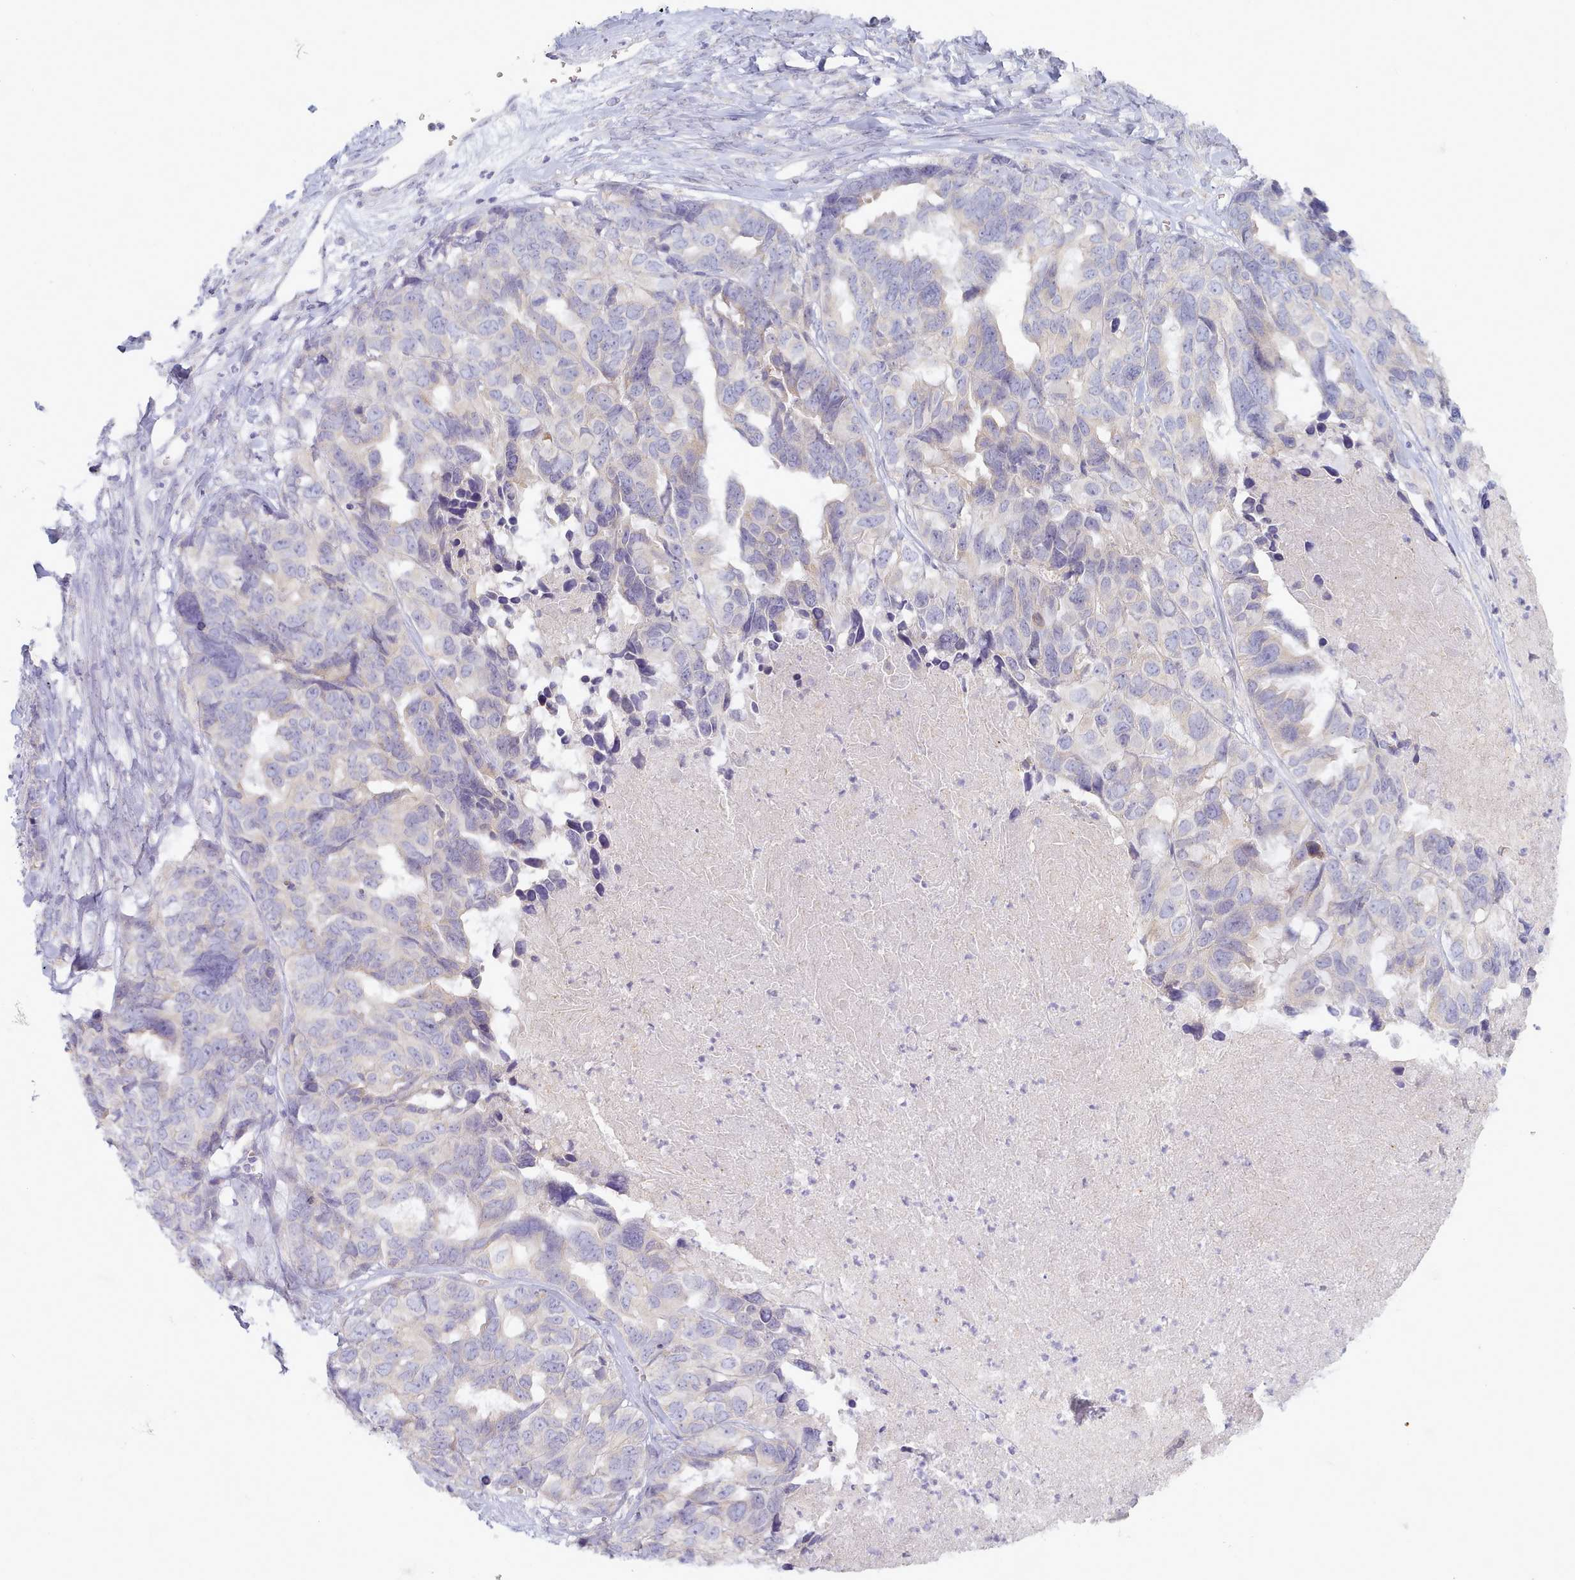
{"staining": {"intensity": "negative", "quantity": "none", "location": "none"}, "tissue": "ovarian cancer", "cell_type": "Tumor cells", "image_type": "cancer", "snomed": [{"axis": "morphology", "description": "Cystadenocarcinoma, serous, NOS"}, {"axis": "topography", "description": "Ovary"}], "caption": "High power microscopy histopathology image of an immunohistochemistry (IHC) photomicrograph of ovarian cancer (serous cystadenocarcinoma), revealing no significant positivity in tumor cells. (Brightfield microscopy of DAB (3,3'-diaminobenzidine) immunohistochemistry (IHC) at high magnification).", "gene": "TYW1B", "patient": {"sex": "female", "age": 79}}